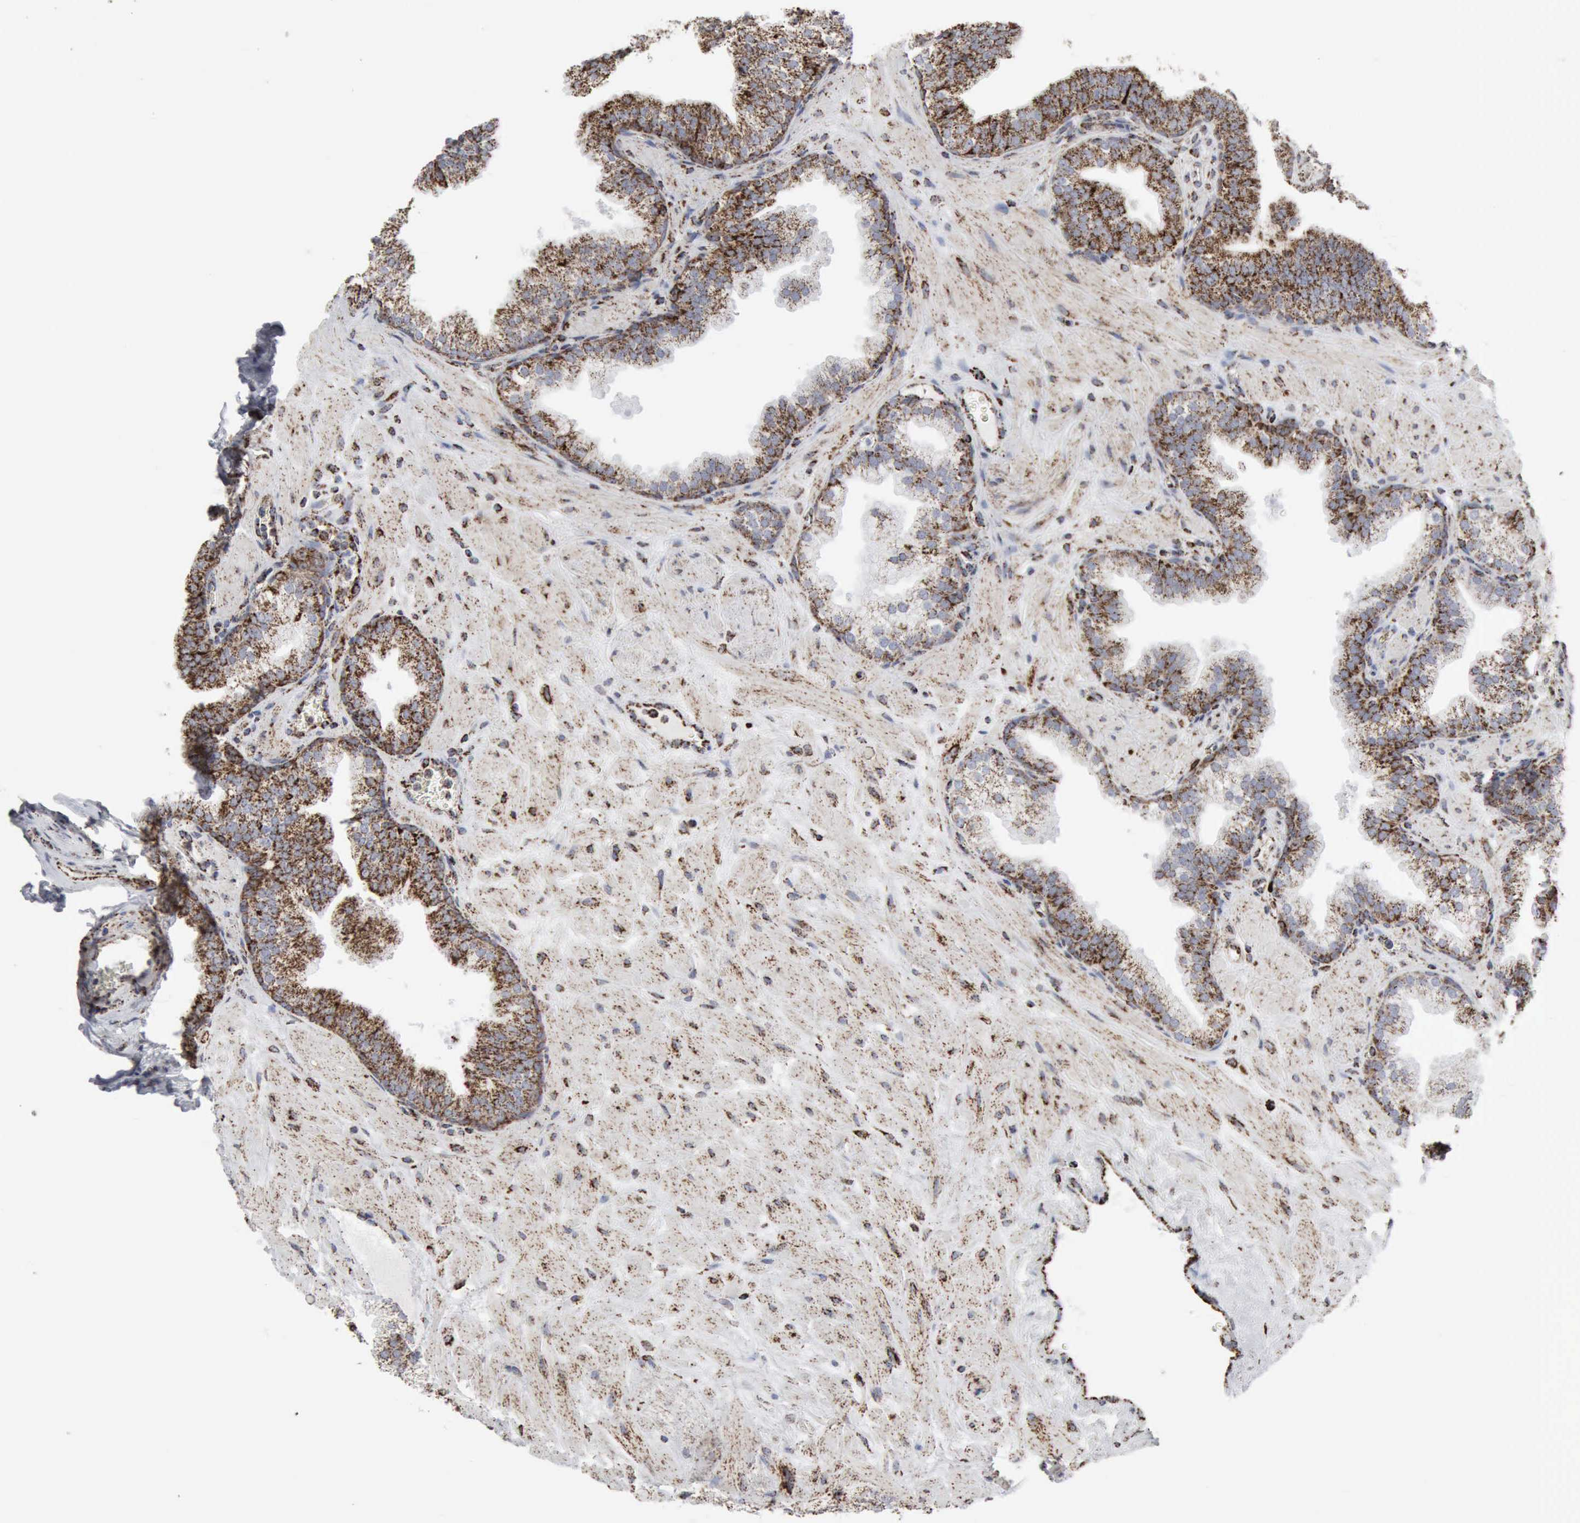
{"staining": {"intensity": "strong", "quantity": ">75%", "location": "cytoplasmic/membranous"}, "tissue": "prostate", "cell_type": "Glandular cells", "image_type": "normal", "snomed": [{"axis": "morphology", "description": "Normal tissue, NOS"}, {"axis": "topography", "description": "Prostate"}], "caption": "Immunohistochemical staining of unremarkable human prostate exhibits >75% levels of strong cytoplasmic/membranous protein expression in about >75% of glandular cells. (DAB IHC with brightfield microscopy, high magnification).", "gene": "ACO2", "patient": {"sex": "male", "age": 60}}